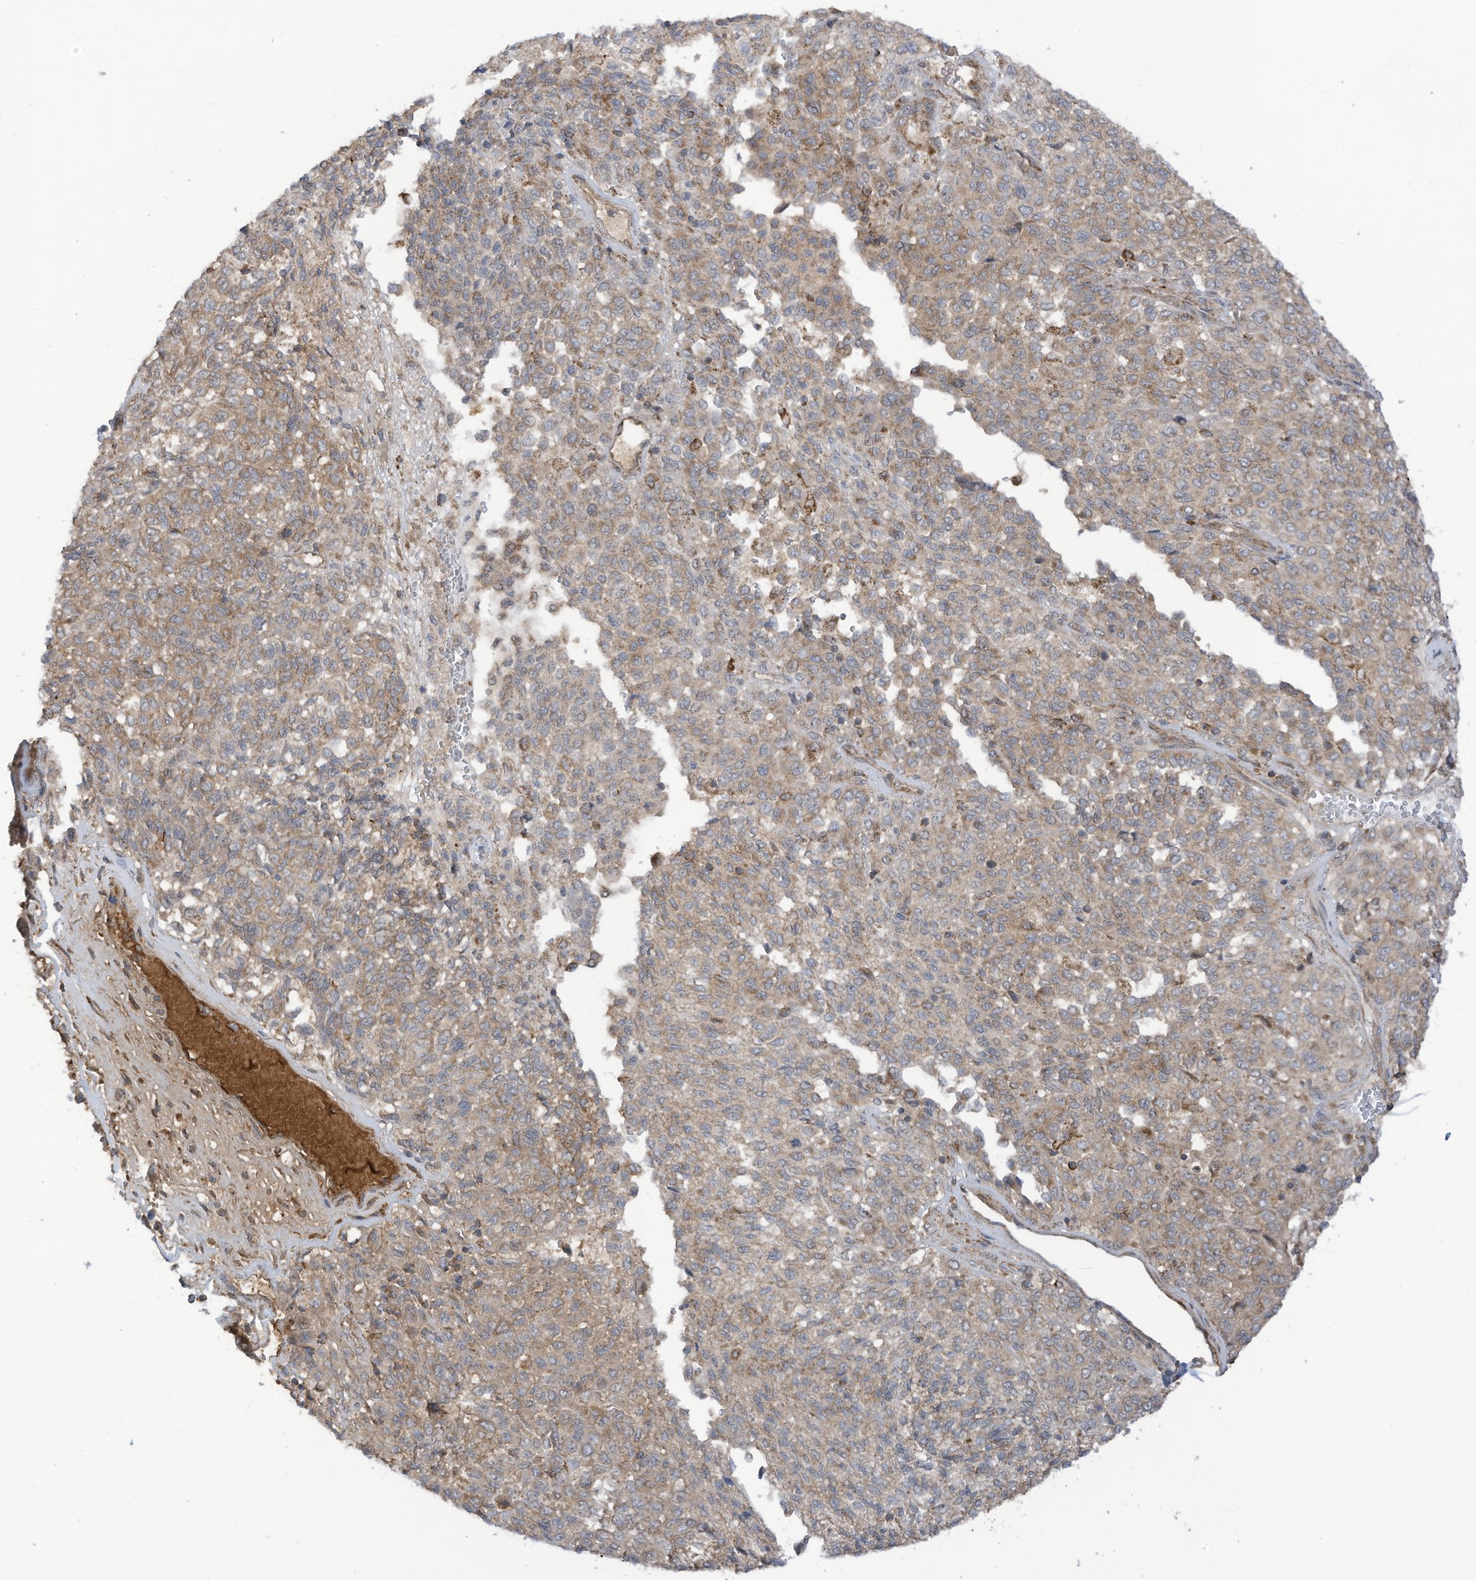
{"staining": {"intensity": "weak", "quantity": ">75%", "location": "cytoplasmic/membranous"}, "tissue": "melanoma", "cell_type": "Tumor cells", "image_type": "cancer", "snomed": [{"axis": "morphology", "description": "Malignant melanoma, Metastatic site"}, {"axis": "topography", "description": "Pancreas"}], "caption": "Weak cytoplasmic/membranous expression for a protein is identified in approximately >75% of tumor cells of malignant melanoma (metastatic site) using immunohistochemistry (IHC).", "gene": "REPS1", "patient": {"sex": "female", "age": 30}}